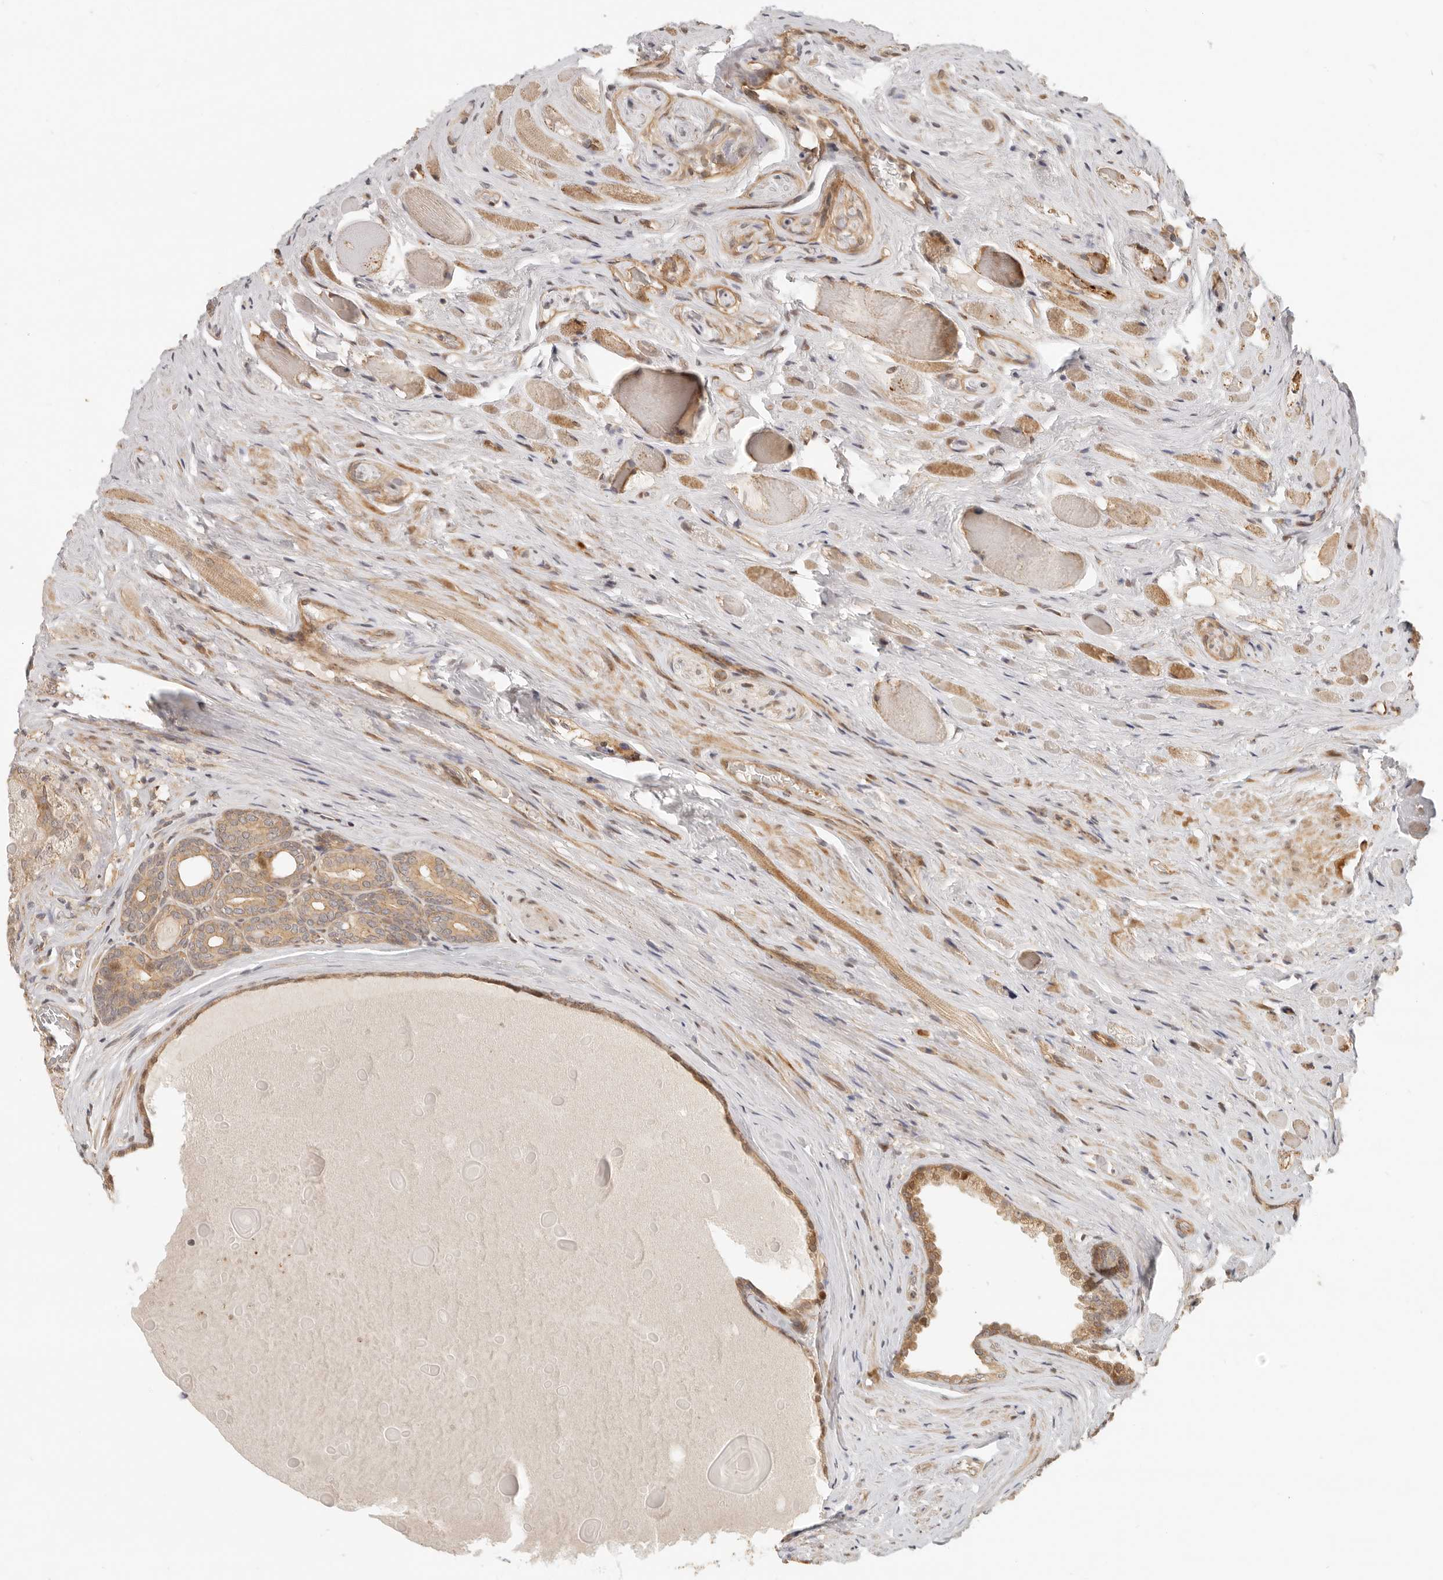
{"staining": {"intensity": "weak", "quantity": ">75%", "location": "cytoplasmic/membranous"}, "tissue": "prostate cancer", "cell_type": "Tumor cells", "image_type": "cancer", "snomed": [{"axis": "morphology", "description": "Adenocarcinoma, Low grade"}, {"axis": "topography", "description": "Prostate"}], "caption": "The image exhibits staining of low-grade adenocarcinoma (prostate), revealing weak cytoplasmic/membranous protein staining (brown color) within tumor cells.", "gene": "TUFT1", "patient": {"sex": "male", "age": 72}}